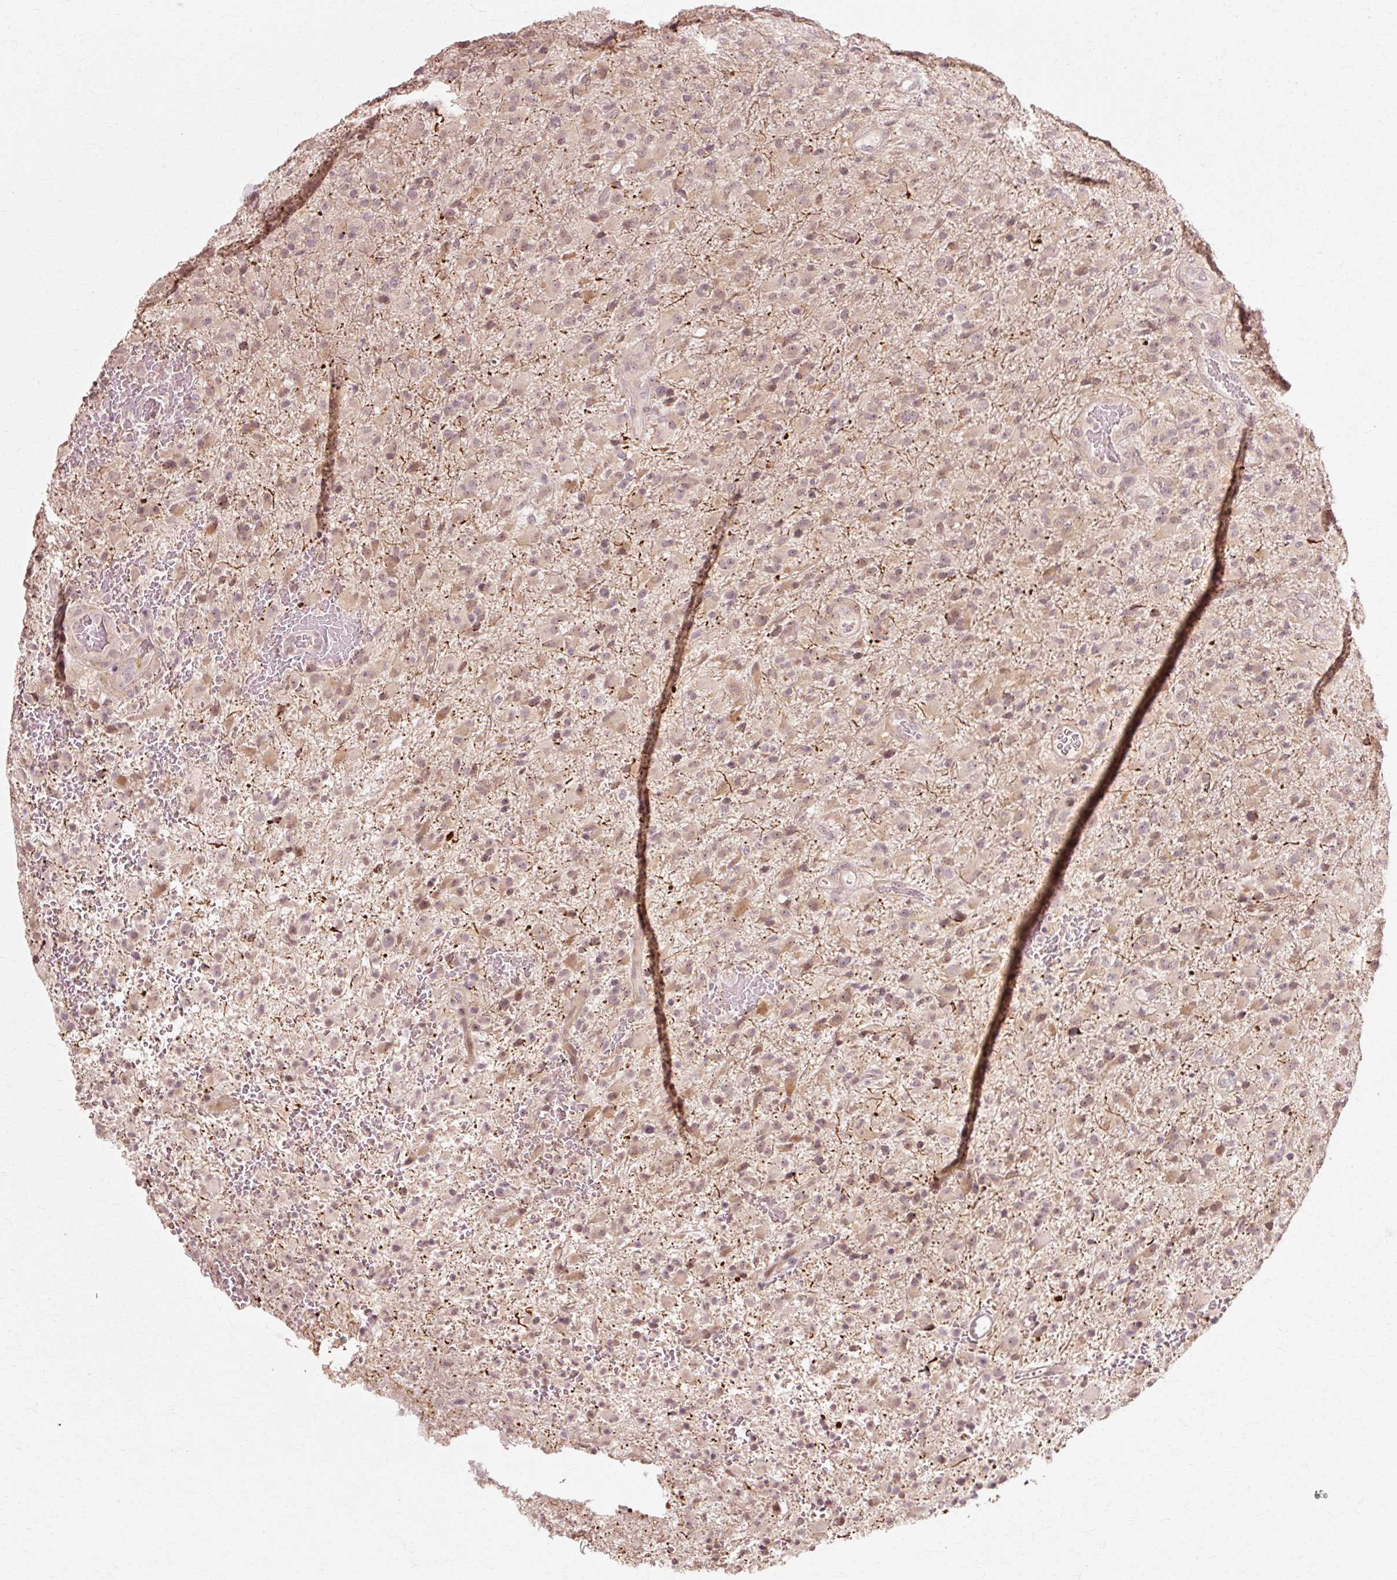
{"staining": {"intensity": "weak", "quantity": "<25%", "location": "cytoplasmic/membranous,nuclear"}, "tissue": "glioma", "cell_type": "Tumor cells", "image_type": "cancer", "snomed": [{"axis": "morphology", "description": "Glioma, malignant, Low grade"}, {"axis": "topography", "description": "Brain"}], "caption": "Immunohistochemistry (IHC) image of neoplastic tissue: human glioma stained with DAB shows no significant protein positivity in tumor cells. (DAB (3,3'-diaminobenzidine) immunohistochemistry, high magnification).", "gene": "RGPD5", "patient": {"sex": "male", "age": 65}}